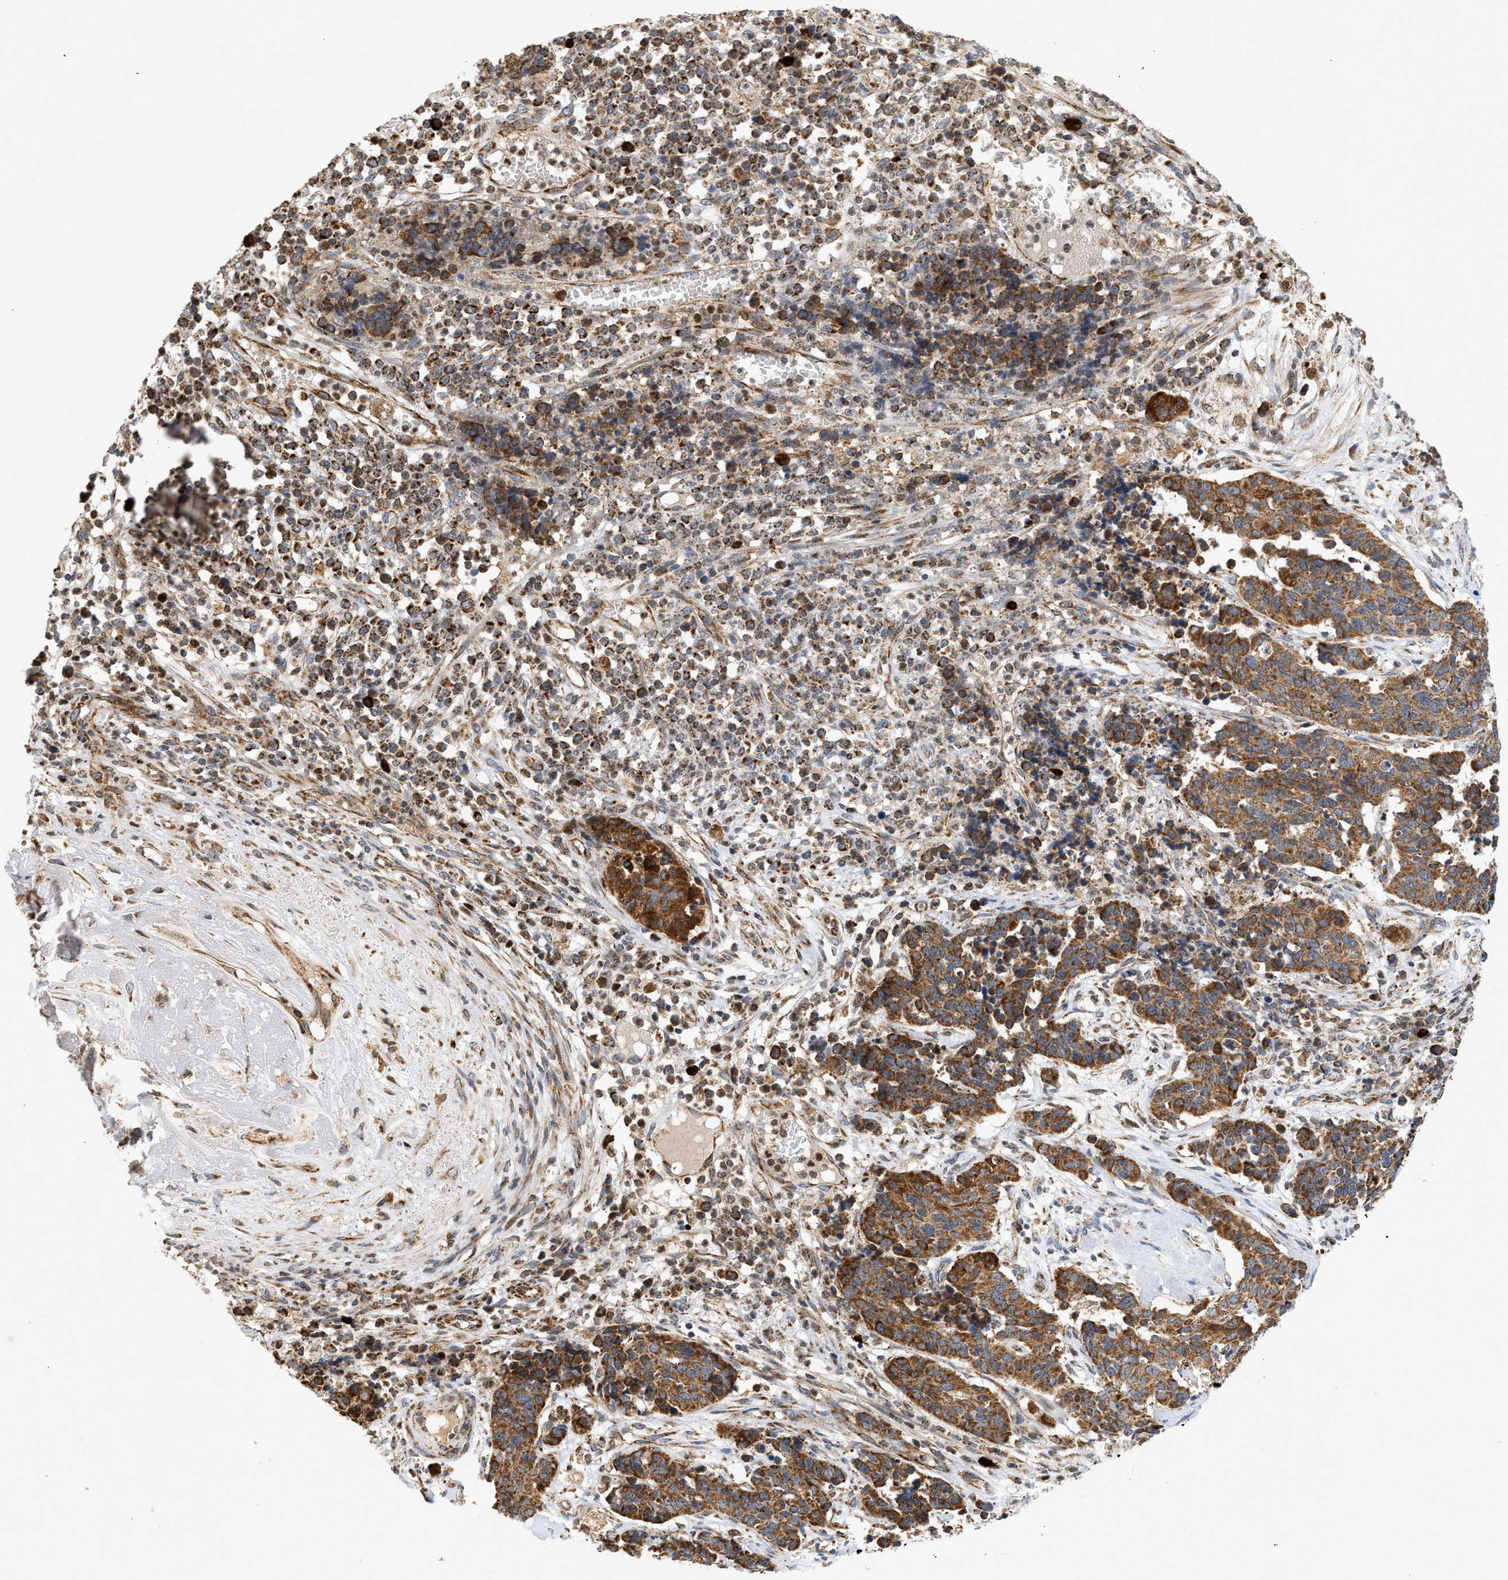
{"staining": {"intensity": "strong", "quantity": ">75%", "location": "cytoplasmic/membranous"}, "tissue": "cervical cancer", "cell_type": "Tumor cells", "image_type": "cancer", "snomed": [{"axis": "morphology", "description": "Squamous cell carcinoma, NOS"}, {"axis": "topography", "description": "Cervix"}], "caption": "About >75% of tumor cells in human cervical squamous cell carcinoma exhibit strong cytoplasmic/membranous protein expression as visualized by brown immunohistochemical staining.", "gene": "MCU", "patient": {"sex": "female", "age": 35}}